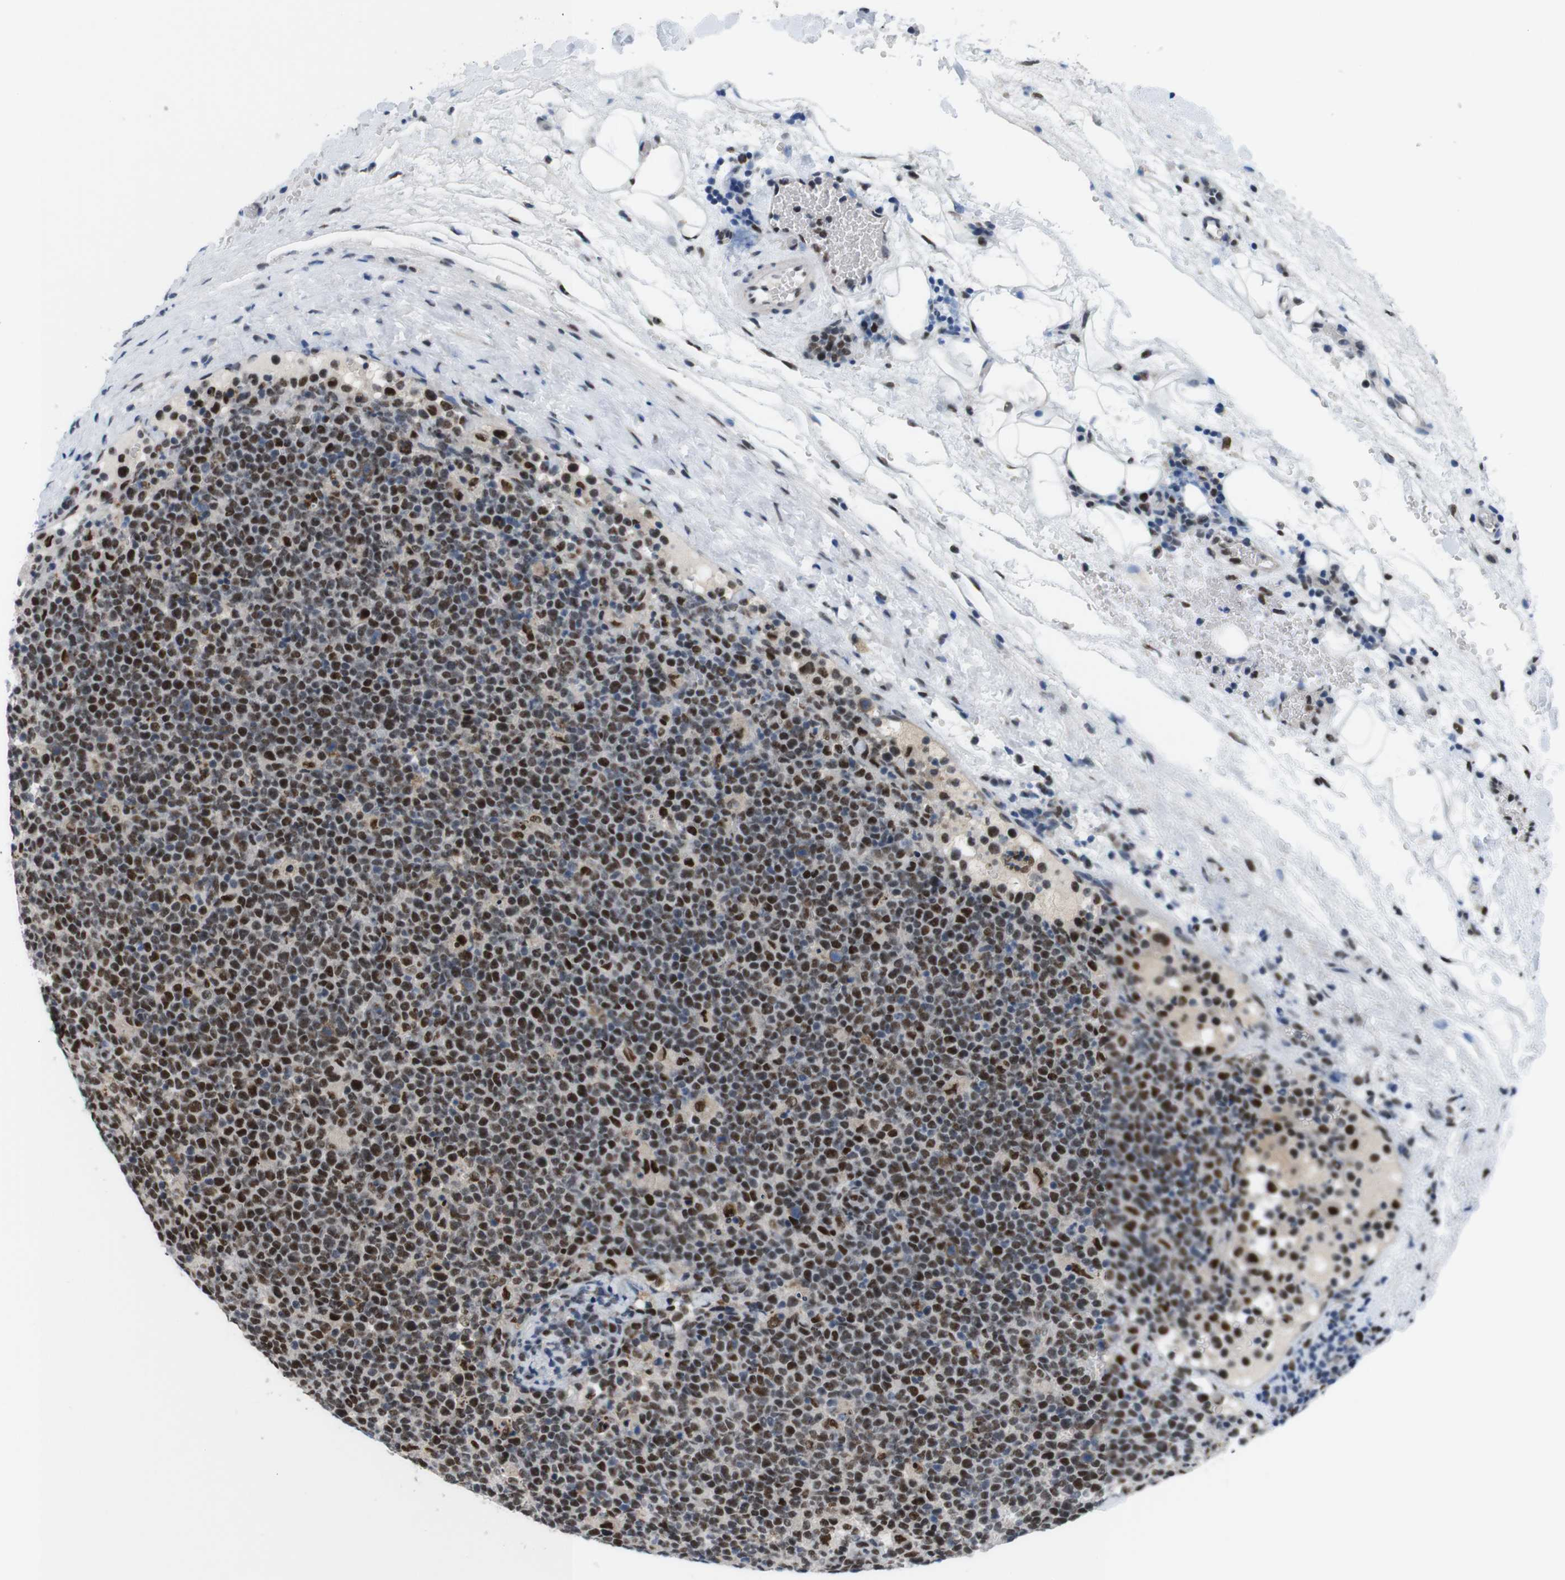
{"staining": {"intensity": "strong", "quantity": "25%-75%", "location": "nuclear"}, "tissue": "lymphoma", "cell_type": "Tumor cells", "image_type": "cancer", "snomed": [{"axis": "morphology", "description": "Malignant lymphoma, non-Hodgkin's type, High grade"}, {"axis": "topography", "description": "Lymph node"}], "caption": "IHC of lymphoma displays high levels of strong nuclear positivity in about 25%-75% of tumor cells.", "gene": "PSME3", "patient": {"sex": "male", "age": 61}}